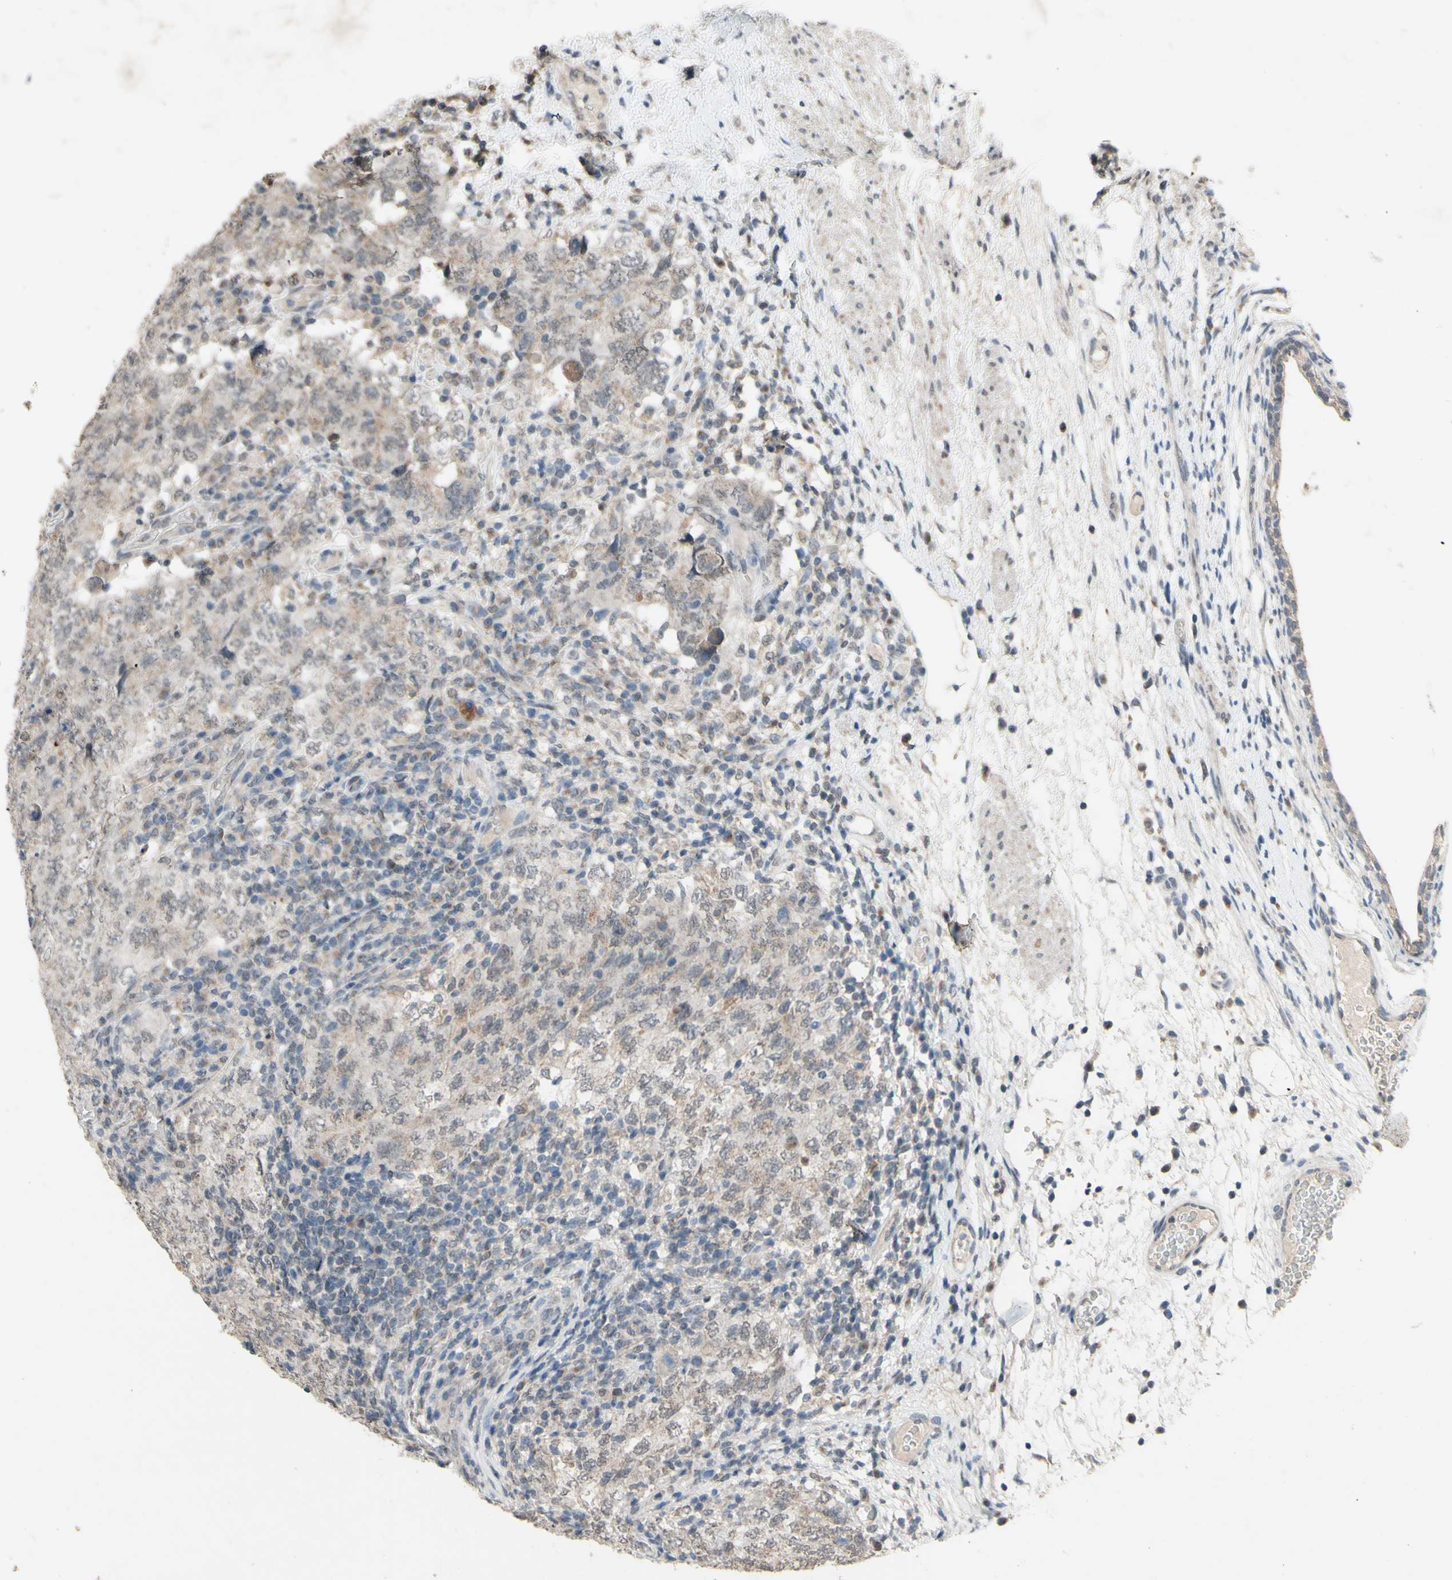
{"staining": {"intensity": "weak", "quantity": ">75%", "location": "cytoplasmic/membranous"}, "tissue": "testis cancer", "cell_type": "Tumor cells", "image_type": "cancer", "snomed": [{"axis": "morphology", "description": "Carcinoma, Embryonal, NOS"}, {"axis": "topography", "description": "Testis"}], "caption": "Embryonal carcinoma (testis) stained with DAB immunohistochemistry reveals low levels of weak cytoplasmic/membranous positivity in approximately >75% of tumor cells. (DAB IHC with brightfield microscopy, high magnification).", "gene": "CDCP1", "patient": {"sex": "male", "age": 26}}